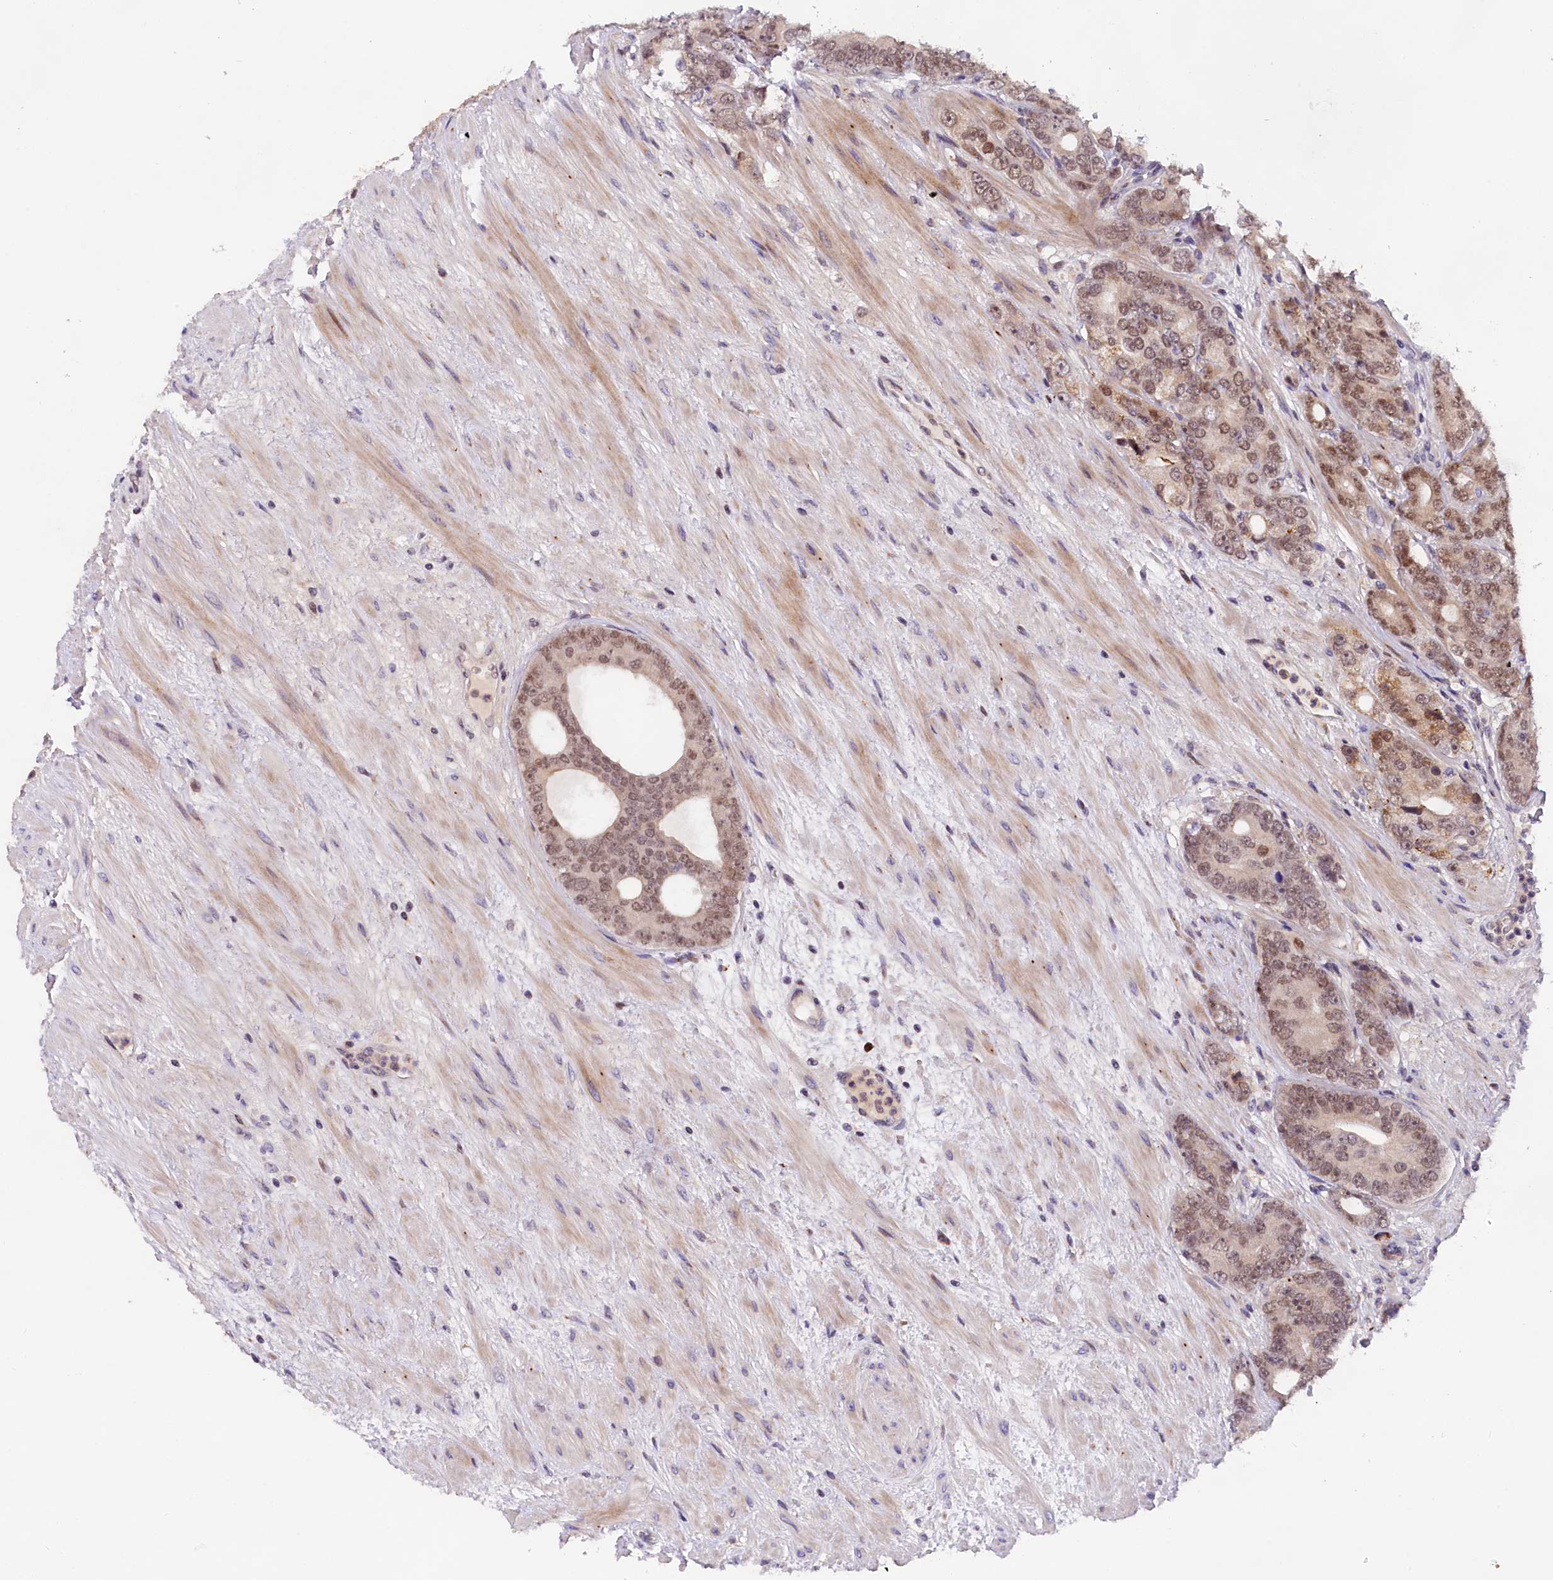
{"staining": {"intensity": "moderate", "quantity": ">75%", "location": "nuclear"}, "tissue": "prostate cancer", "cell_type": "Tumor cells", "image_type": "cancer", "snomed": [{"axis": "morphology", "description": "Adenocarcinoma, High grade"}, {"axis": "topography", "description": "Prostate"}], "caption": "The micrograph shows staining of prostate cancer, revealing moderate nuclear protein staining (brown color) within tumor cells.", "gene": "FBXO45", "patient": {"sex": "male", "age": 64}}